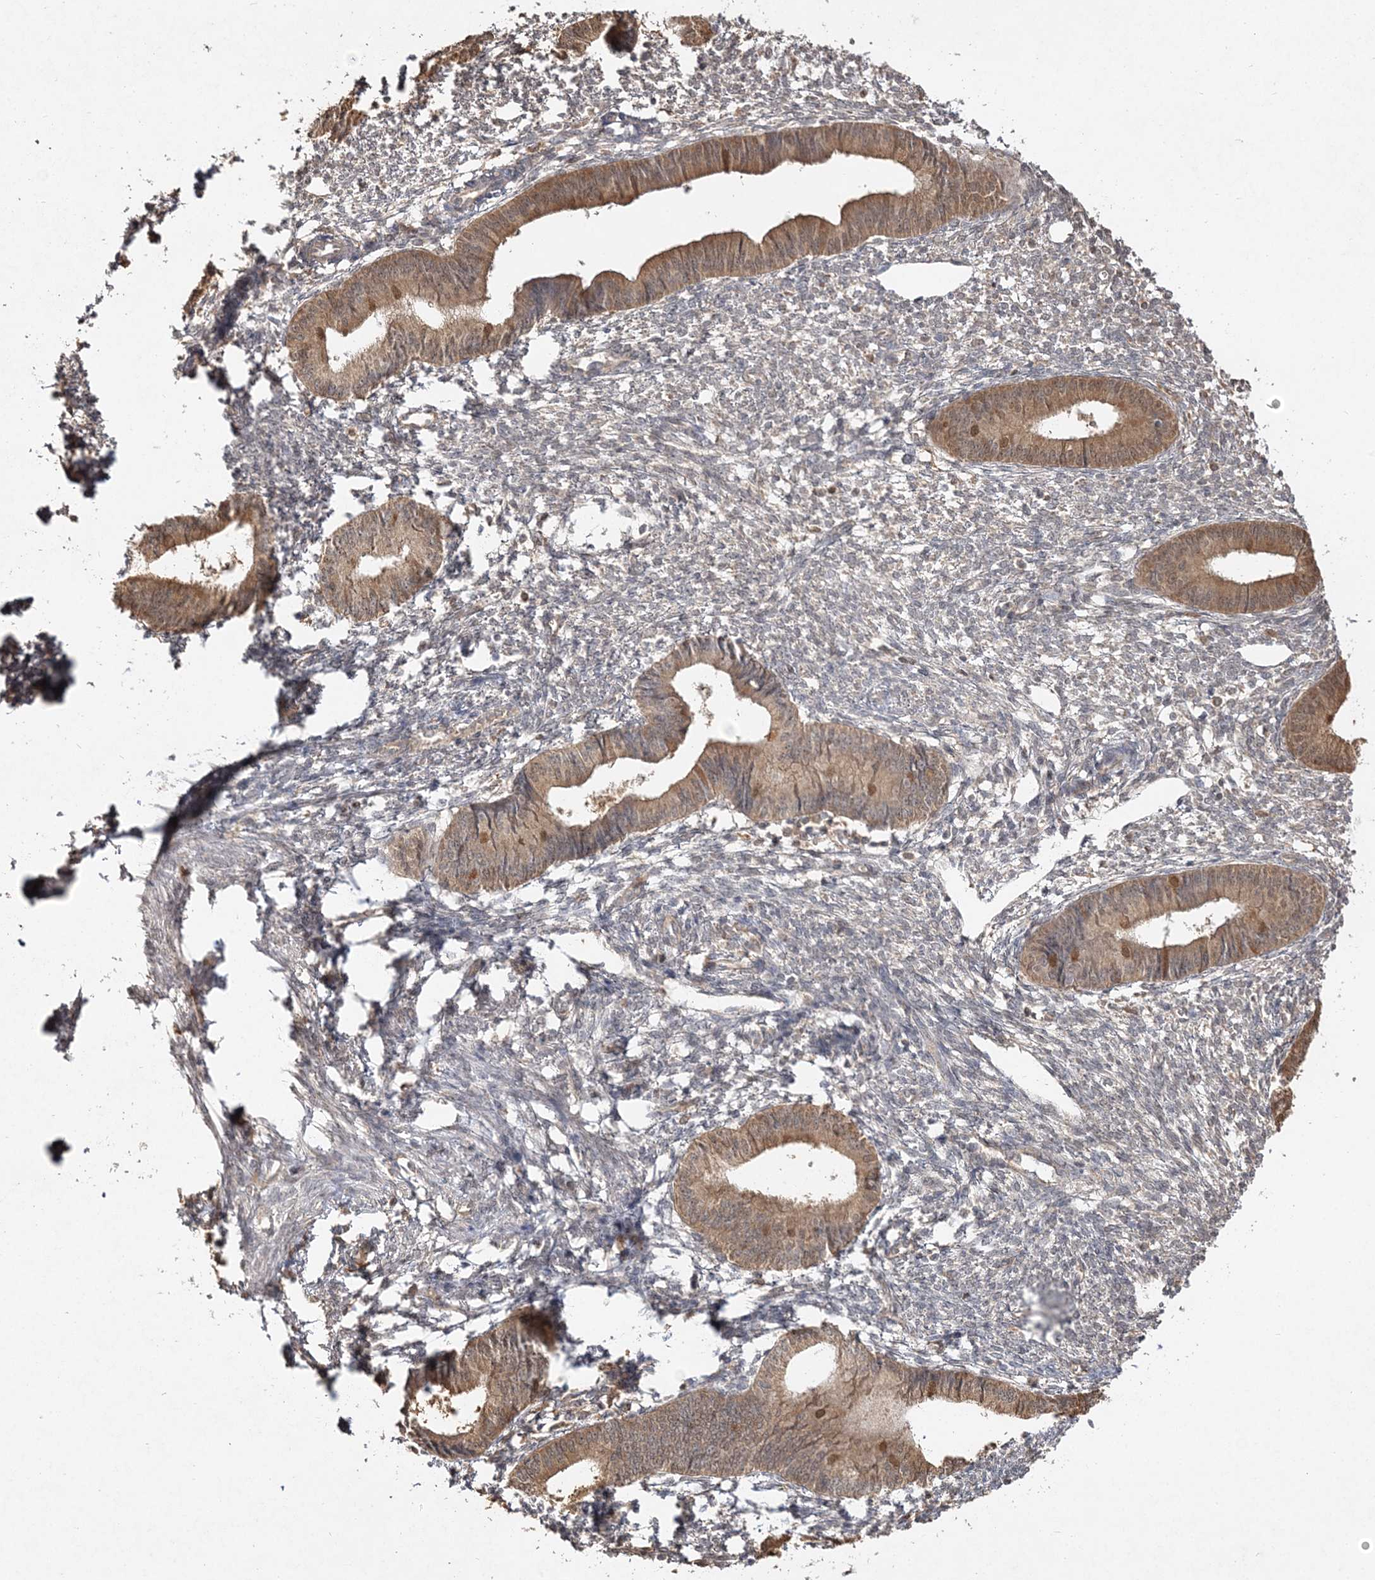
{"staining": {"intensity": "negative", "quantity": "none", "location": "none"}, "tissue": "endometrium", "cell_type": "Cells in endometrial stroma", "image_type": "normal", "snomed": [{"axis": "morphology", "description": "Normal tissue, NOS"}, {"axis": "topography", "description": "Endometrium"}], "caption": "Cells in endometrial stroma are negative for protein expression in benign human endometrium.", "gene": "S100A11", "patient": {"sex": "female", "age": 46}}